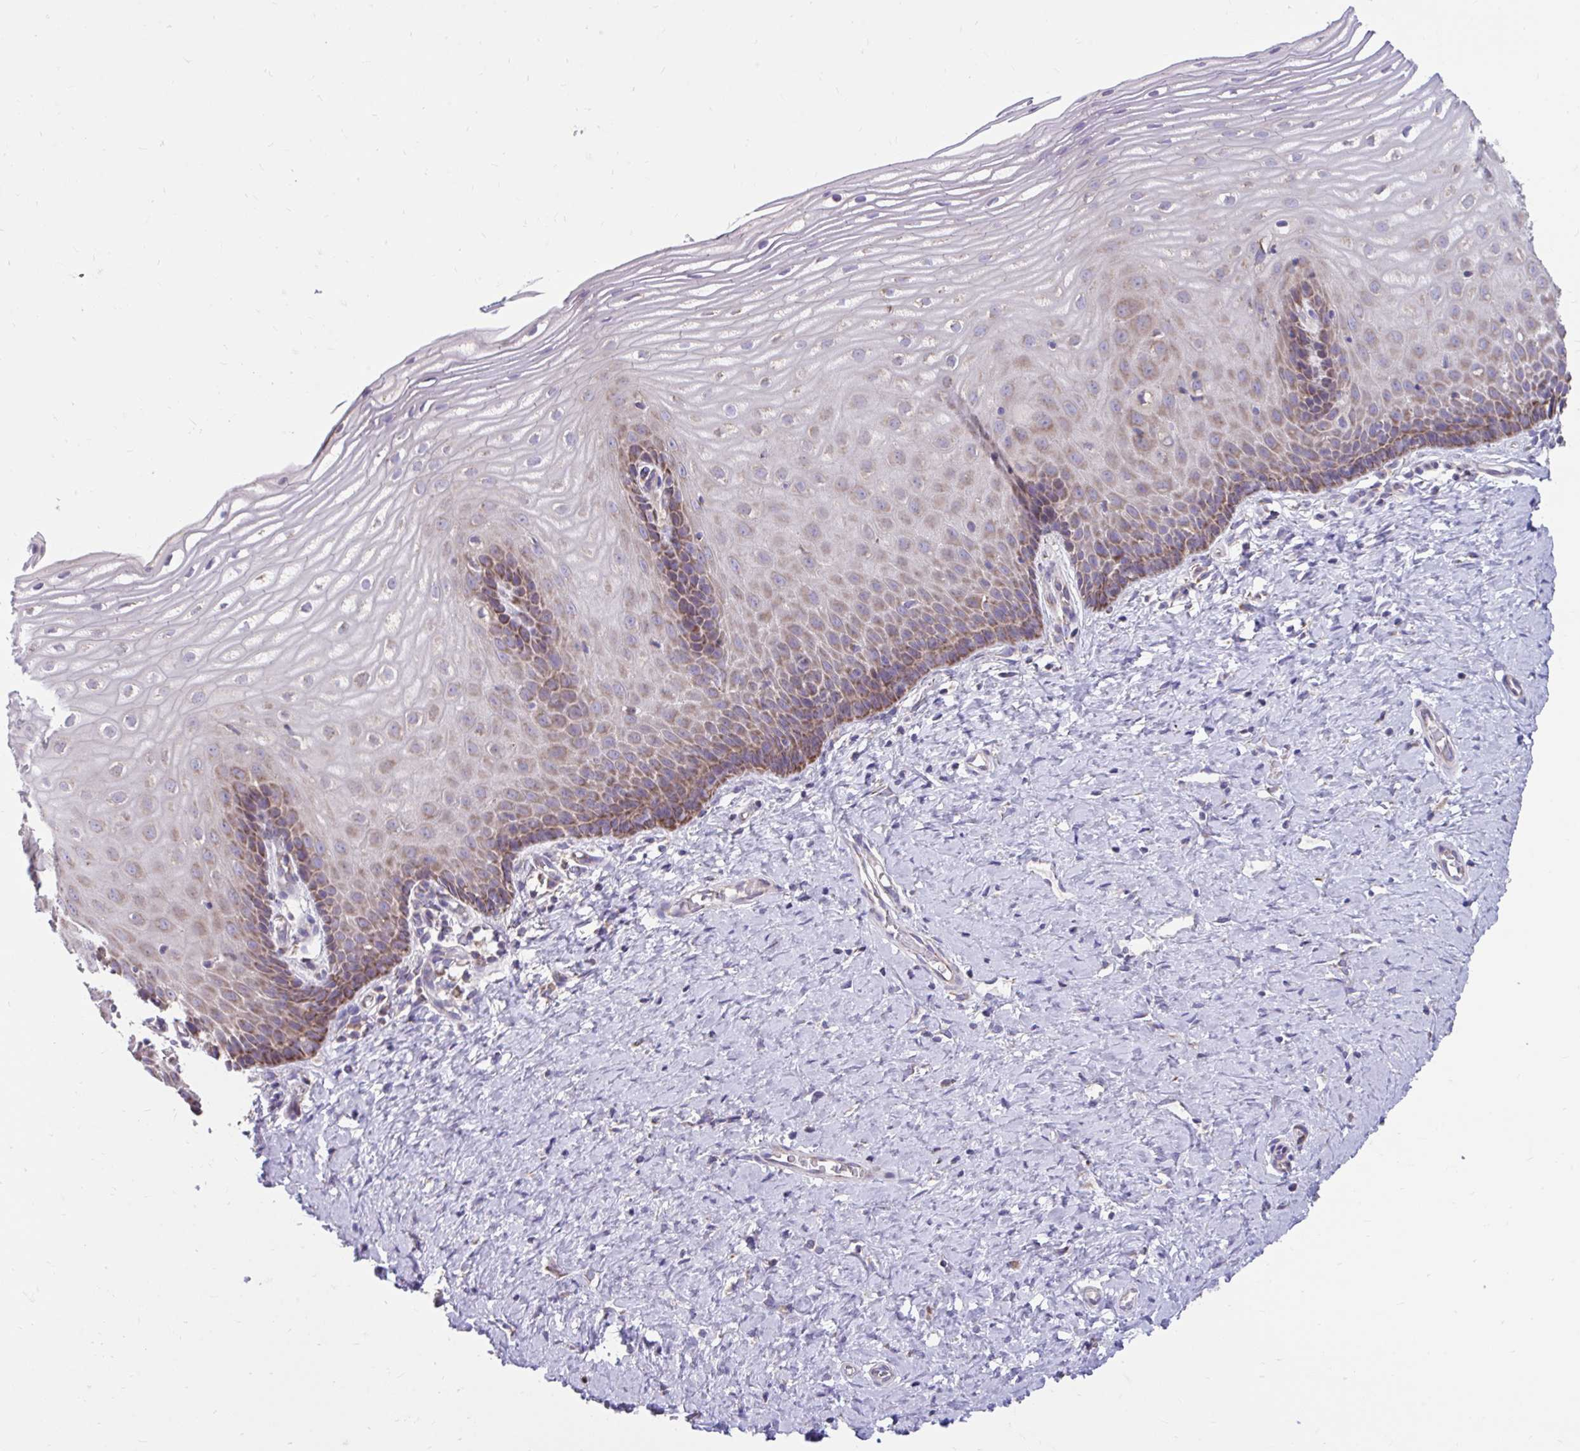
{"staining": {"intensity": "moderate", "quantity": "<25%", "location": "cytoplasmic/membranous"}, "tissue": "cervix", "cell_type": "Squamous epithelial cells", "image_type": "normal", "snomed": [{"axis": "morphology", "description": "Normal tissue, NOS"}, {"axis": "topography", "description": "Cervix"}], "caption": "Benign cervix reveals moderate cytoplasmic/membranous expression in about <25% of squamous epithelial cells Nuclei are stained in blue..", "gene": "LINGO4", "patient": {"sex": "female", "age": 37}}